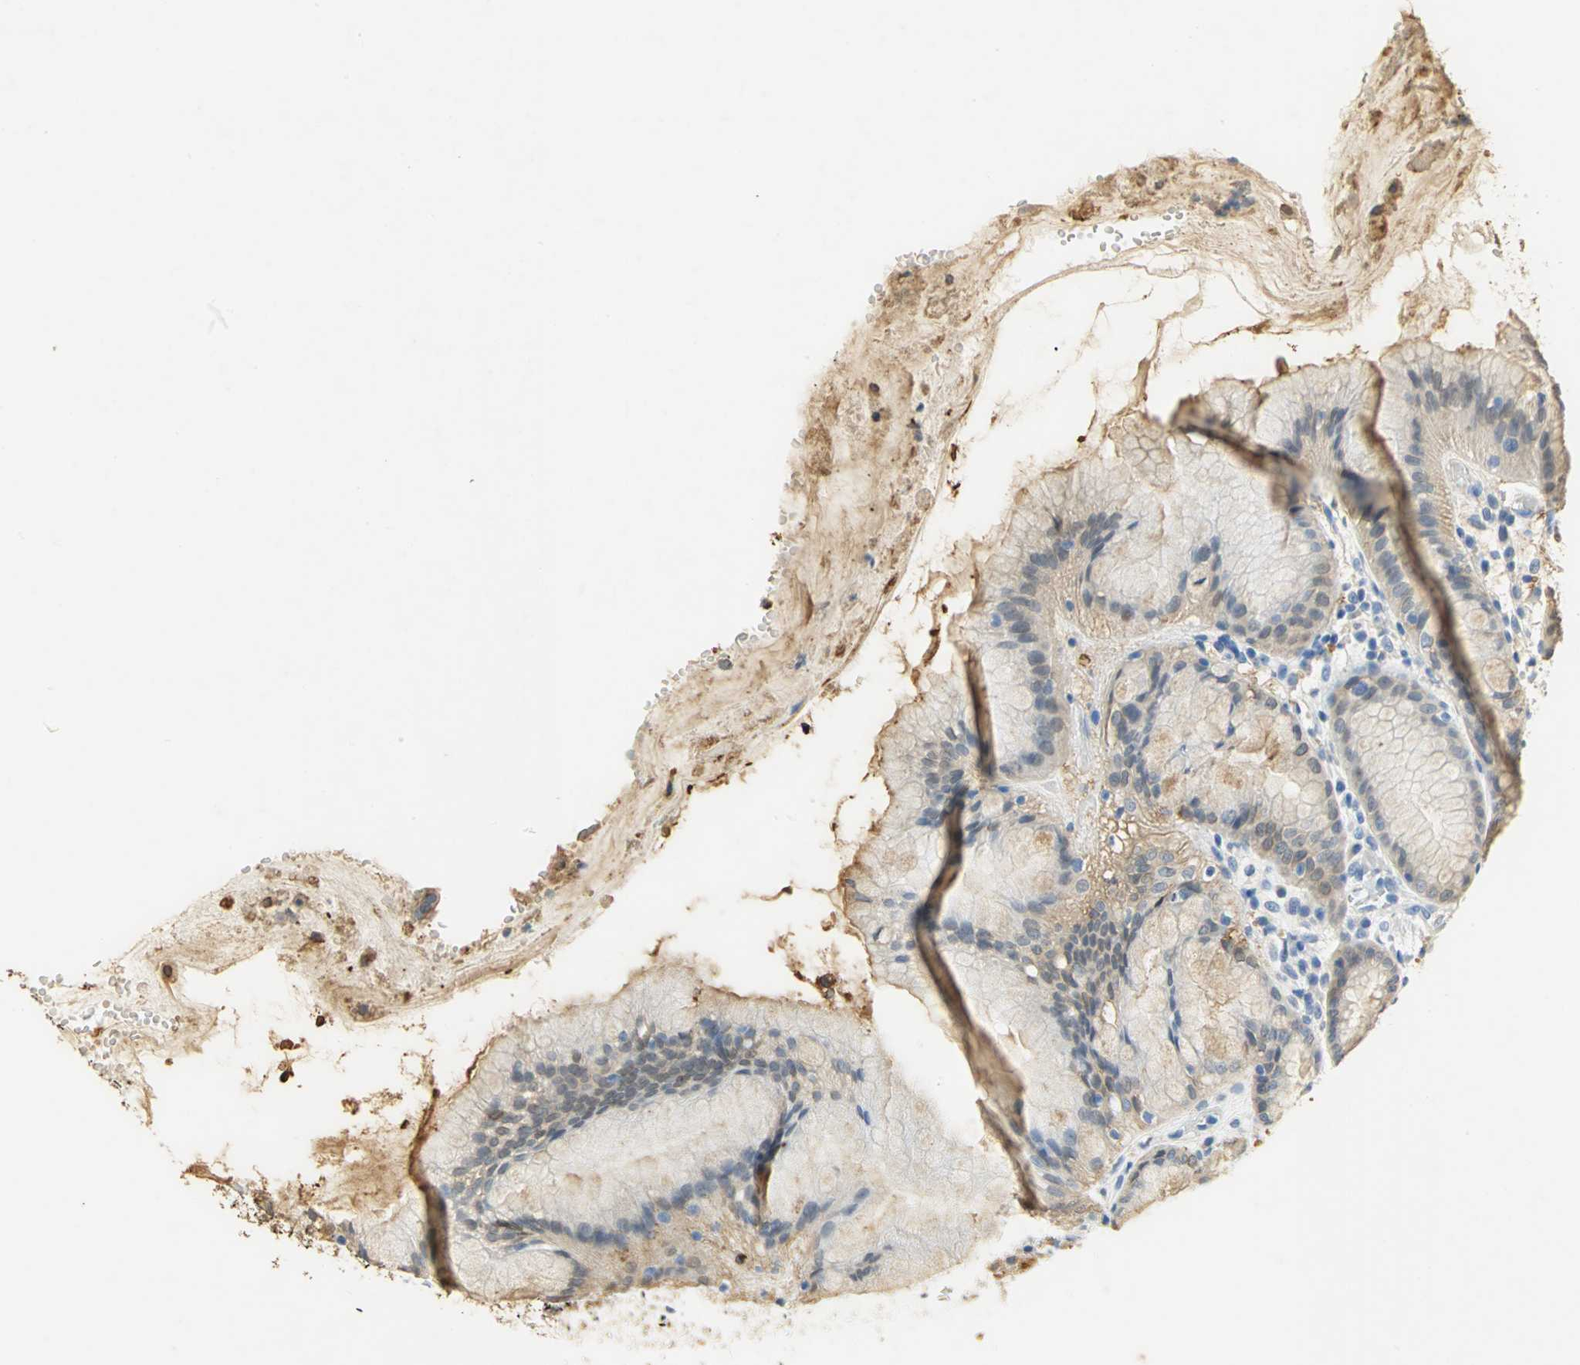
{"staining": {"intensity": "weak", "quantity": "25%-75%", "location": "cytoplasmic/membranous"}, "tissue": "stomach", "cell_type": "Glandular cells", "image_type": "normal", "snomed": [{"axis": "morphology", "description": "Normal tissue, NOS"}, {"axis": "topography", "description": "Stomach"}, {"axis": "topography", "description": "Stomach, lower"}], "caption": "Approximately 25%-75% of glandular cells in normal human stomach exhibit weak cytoplasmic/membranous protein expression as visualized by brown immunohistochemical staining.", "gene": "ANXA4", "patient": {"sex": "female", "age": 75}}